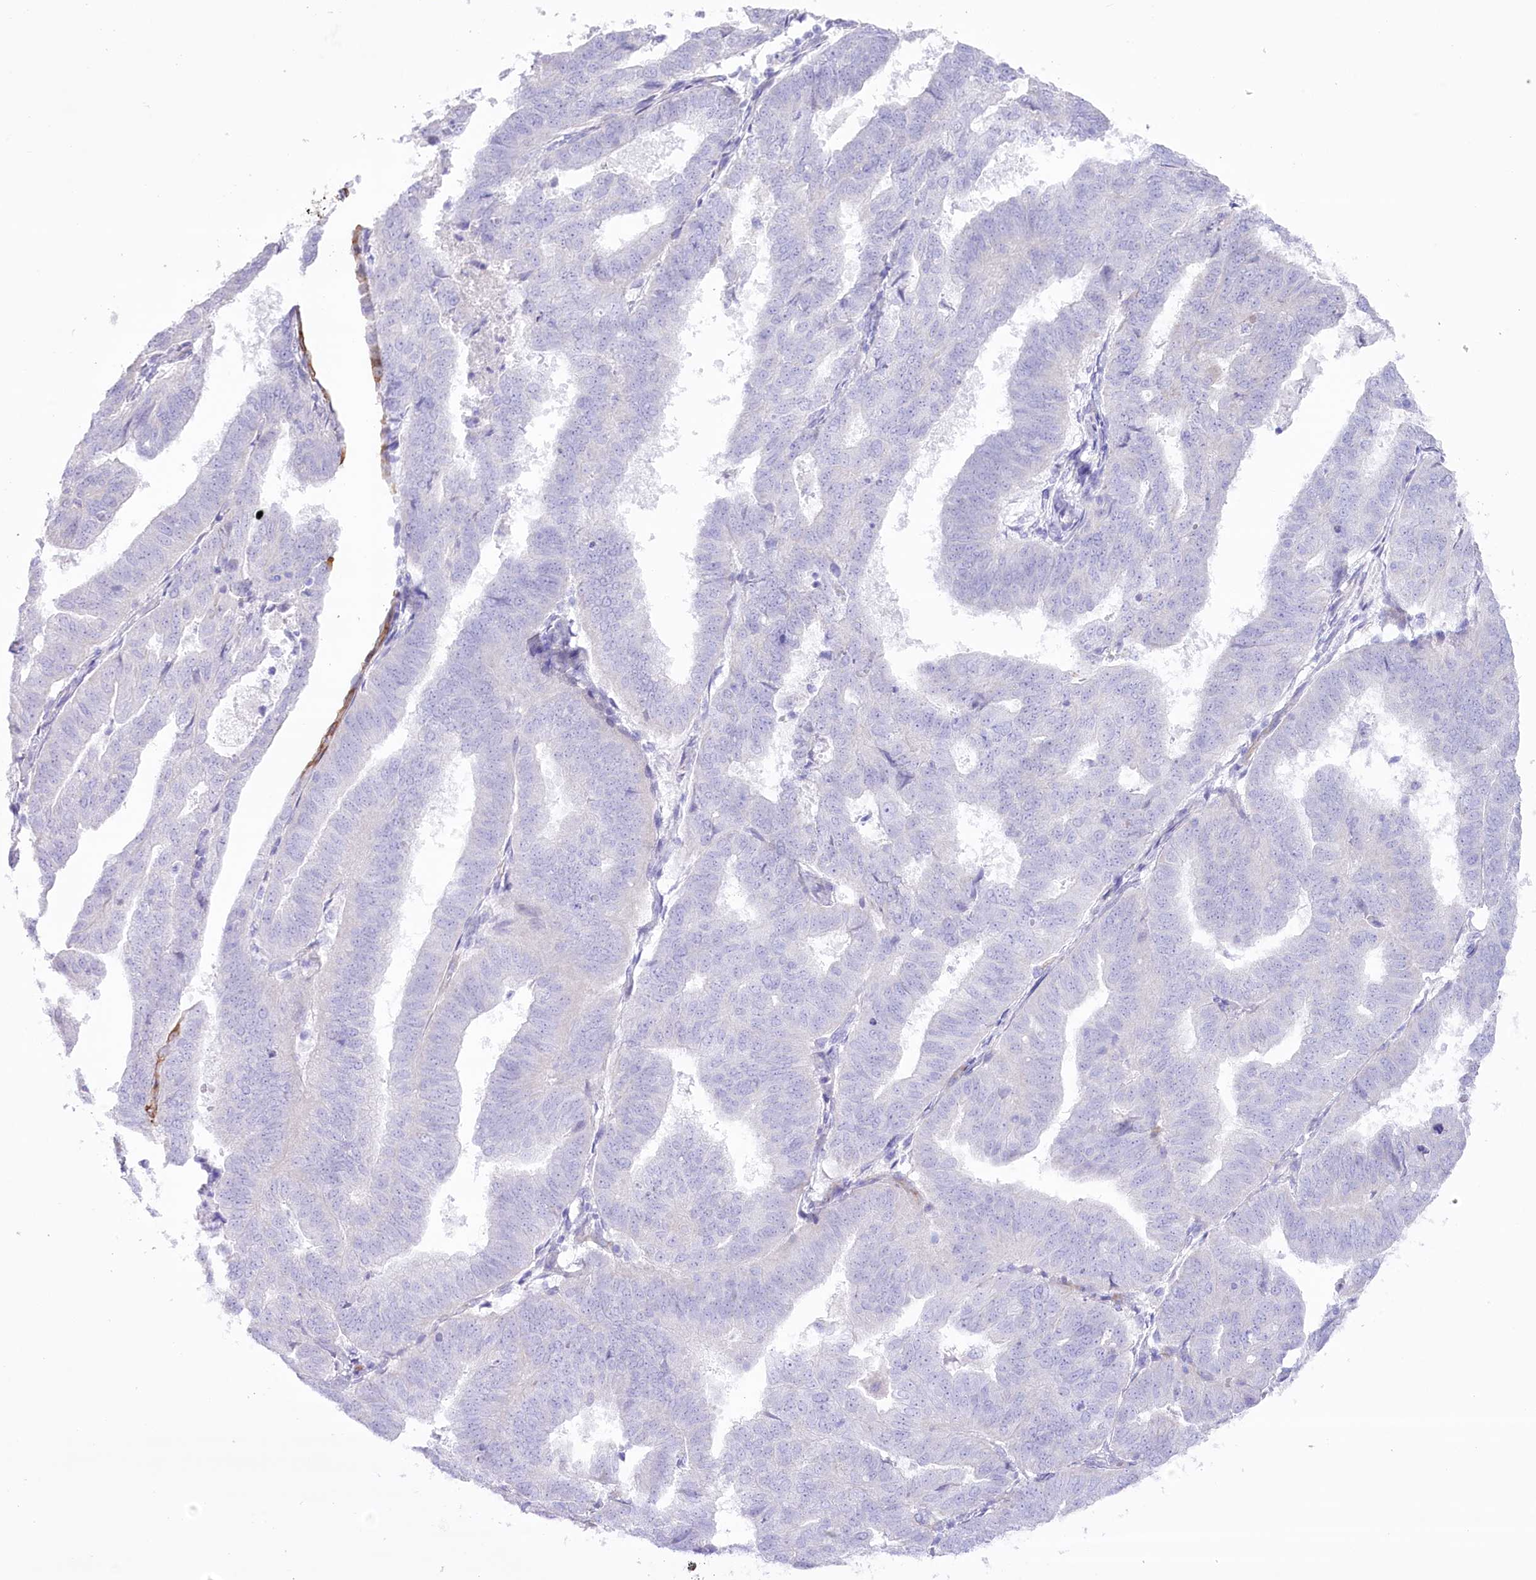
{"staining": {"intensity": "negative", "quantity": "none", "location": "none"}, "tissue": "endometrial cancer", "cell_type": "Tumor cells", "image_type": "cancer", "snomed": [{"axis": "morphology", "description": "Adenocarcinoma, NOS"}, {"axis": "topography", "description": "Uterus"}], "caption": "Endometrial cancer (adenocarcinoma) was stained to show a protein in brown. There is no significant expression in tumor cells.", "gene": "SLC39A10", "patient": {"sex": "female", "age": 77}}